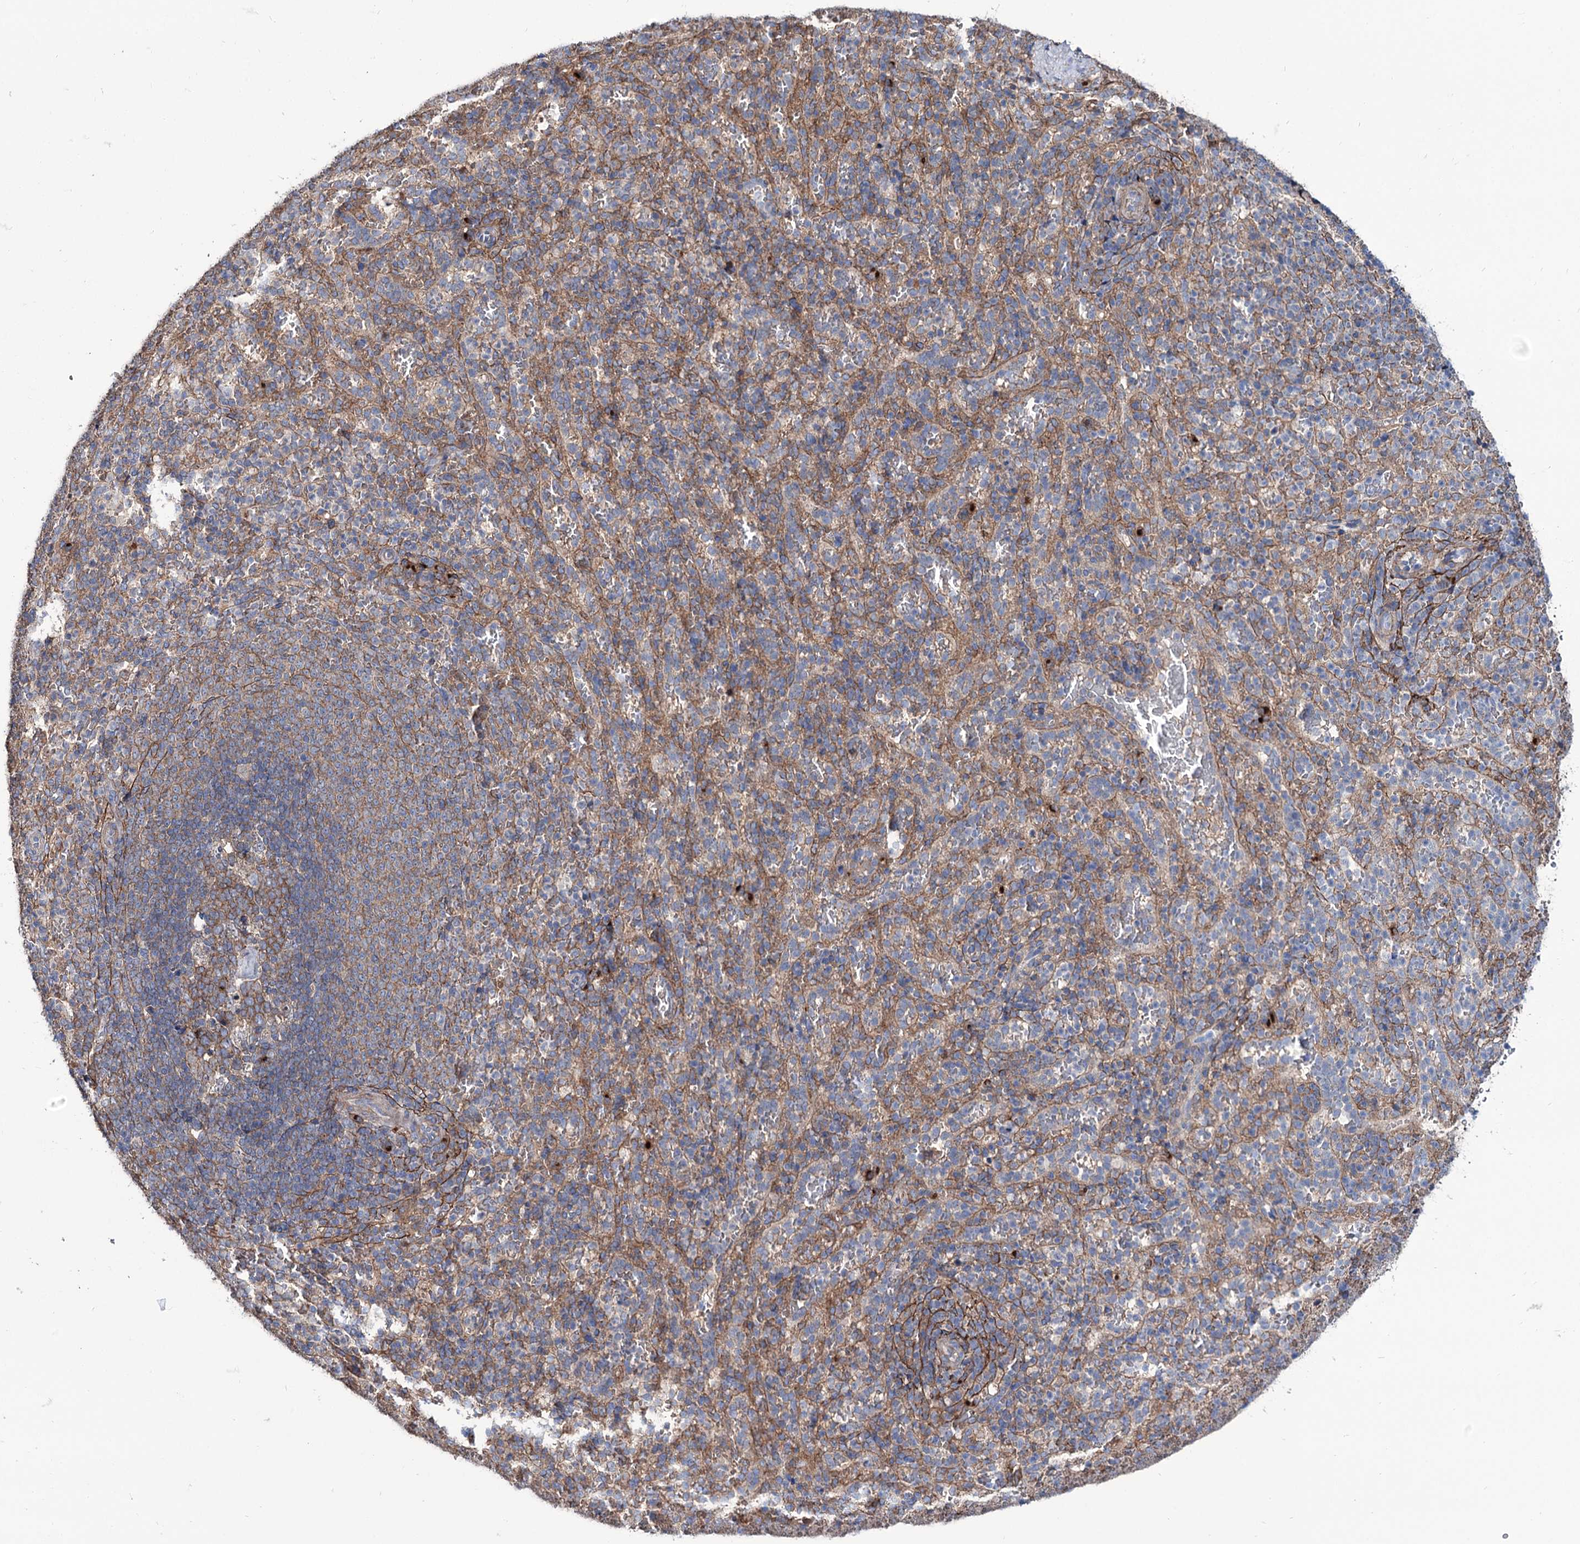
{"staining": {"intensity": "negative", "quantity": "none", "location": "none"}, "tissue": "spleen", "cell_type": "Cells in red pulp", "image_type": "normal", "snomed": [{"axis": "morphology", "description": "Normal tissue, NOS"}, {"axis": "topography", "description": "Spleen"}], "caption": "Immunohistochemical staining of benign spleen exhibits no significant positivity in cells in red pulp.", "gene": "SEC24A", "patient": {"sex": "female", "age": 21}}